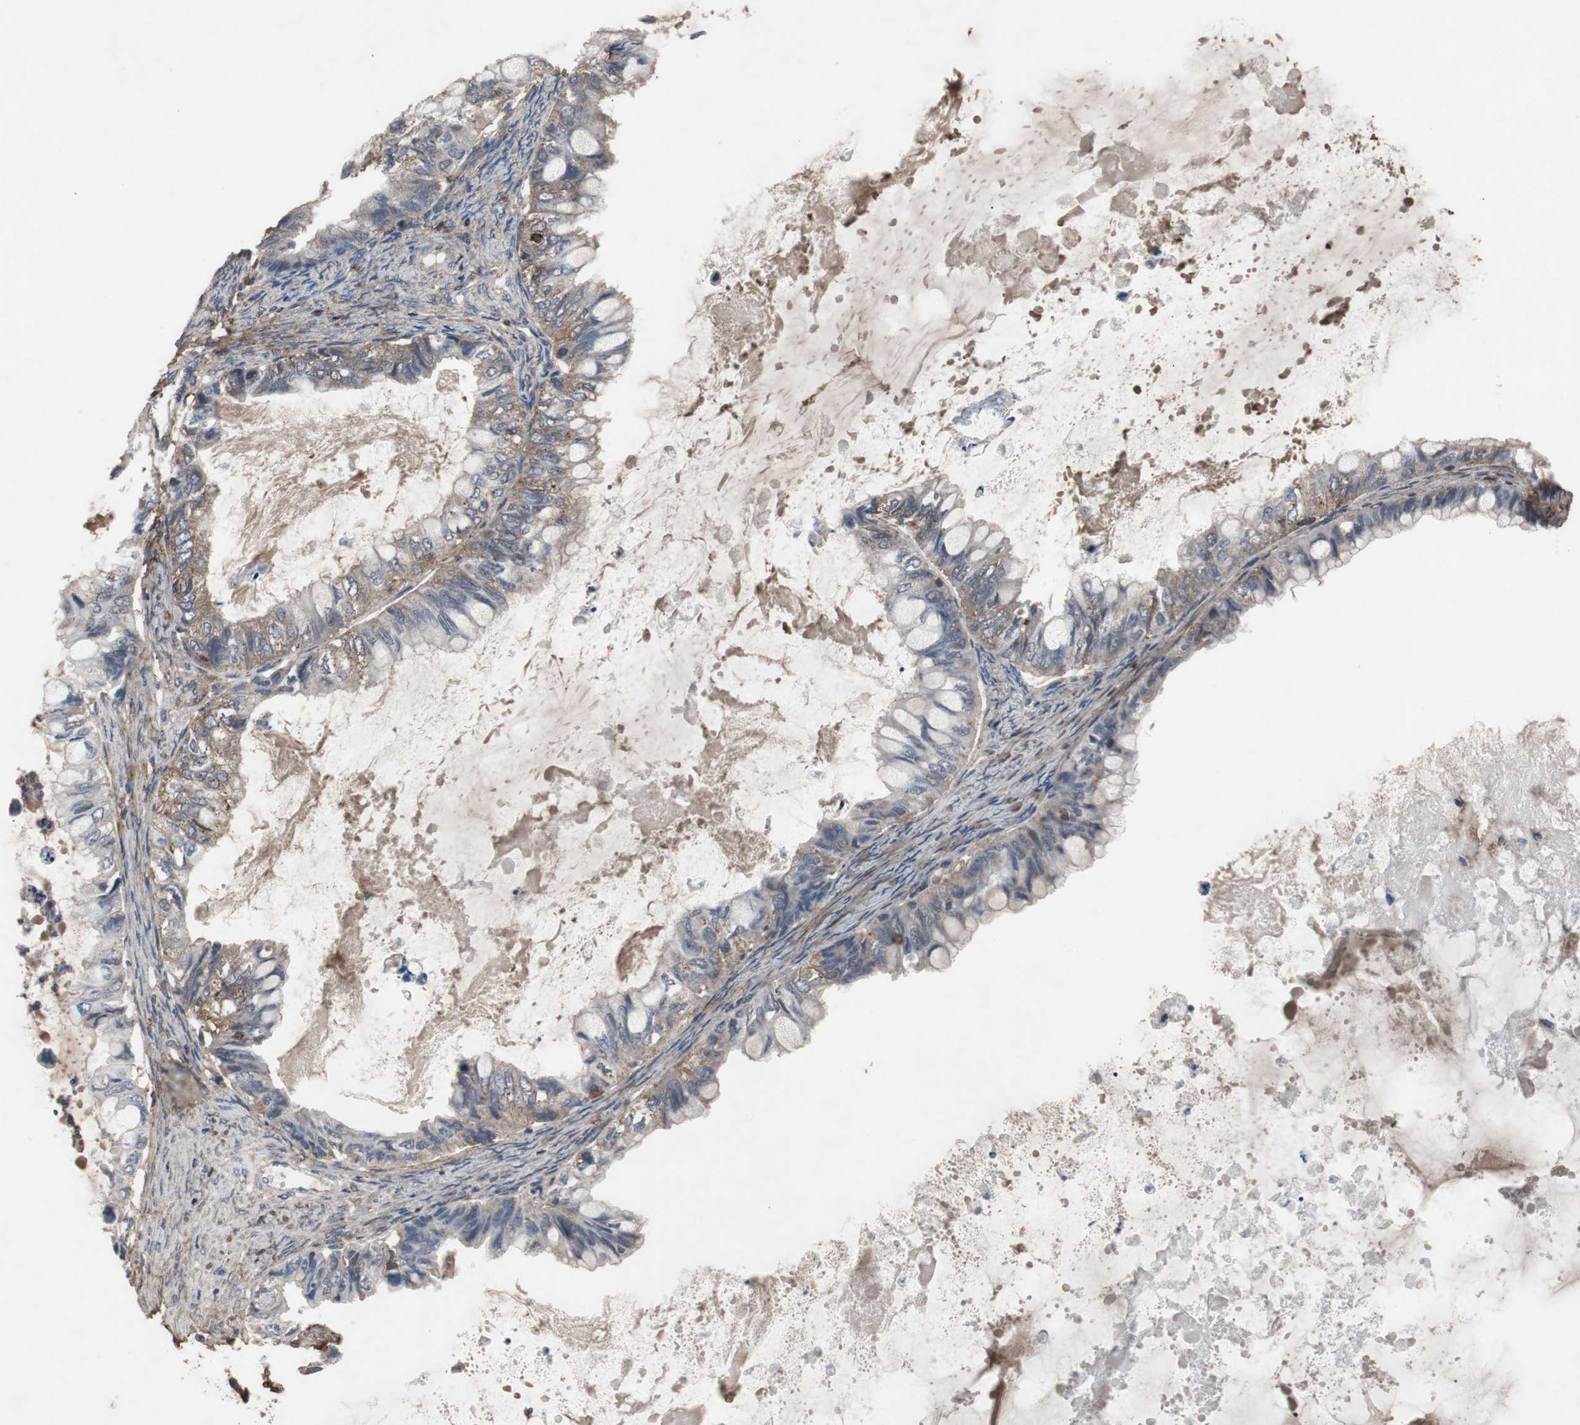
{"staining": {"intensity": "weak", "quantity": "25%-75%", "location": "cytoplasmic/membranous"}, "tissue": "ovarian cancer", "cell_type": "Tumor cells", "image_type": "cancer", "snomed": [{"axis": "morphology", "description": "Cystadenocarcinoma, mucinous, NOS"}, {"axis": "topography", "description": "Ovary"}], "caption": "The photomicrograph reveals a brown stain indicating the presence of a protein in the cytoplasmic/membranous of tumor cells in ovarian cancer. (IHC, brightfield microscopy, high magnification).", "gene": "COL6A2", "patient": {"sex": "female", "age": 80}}